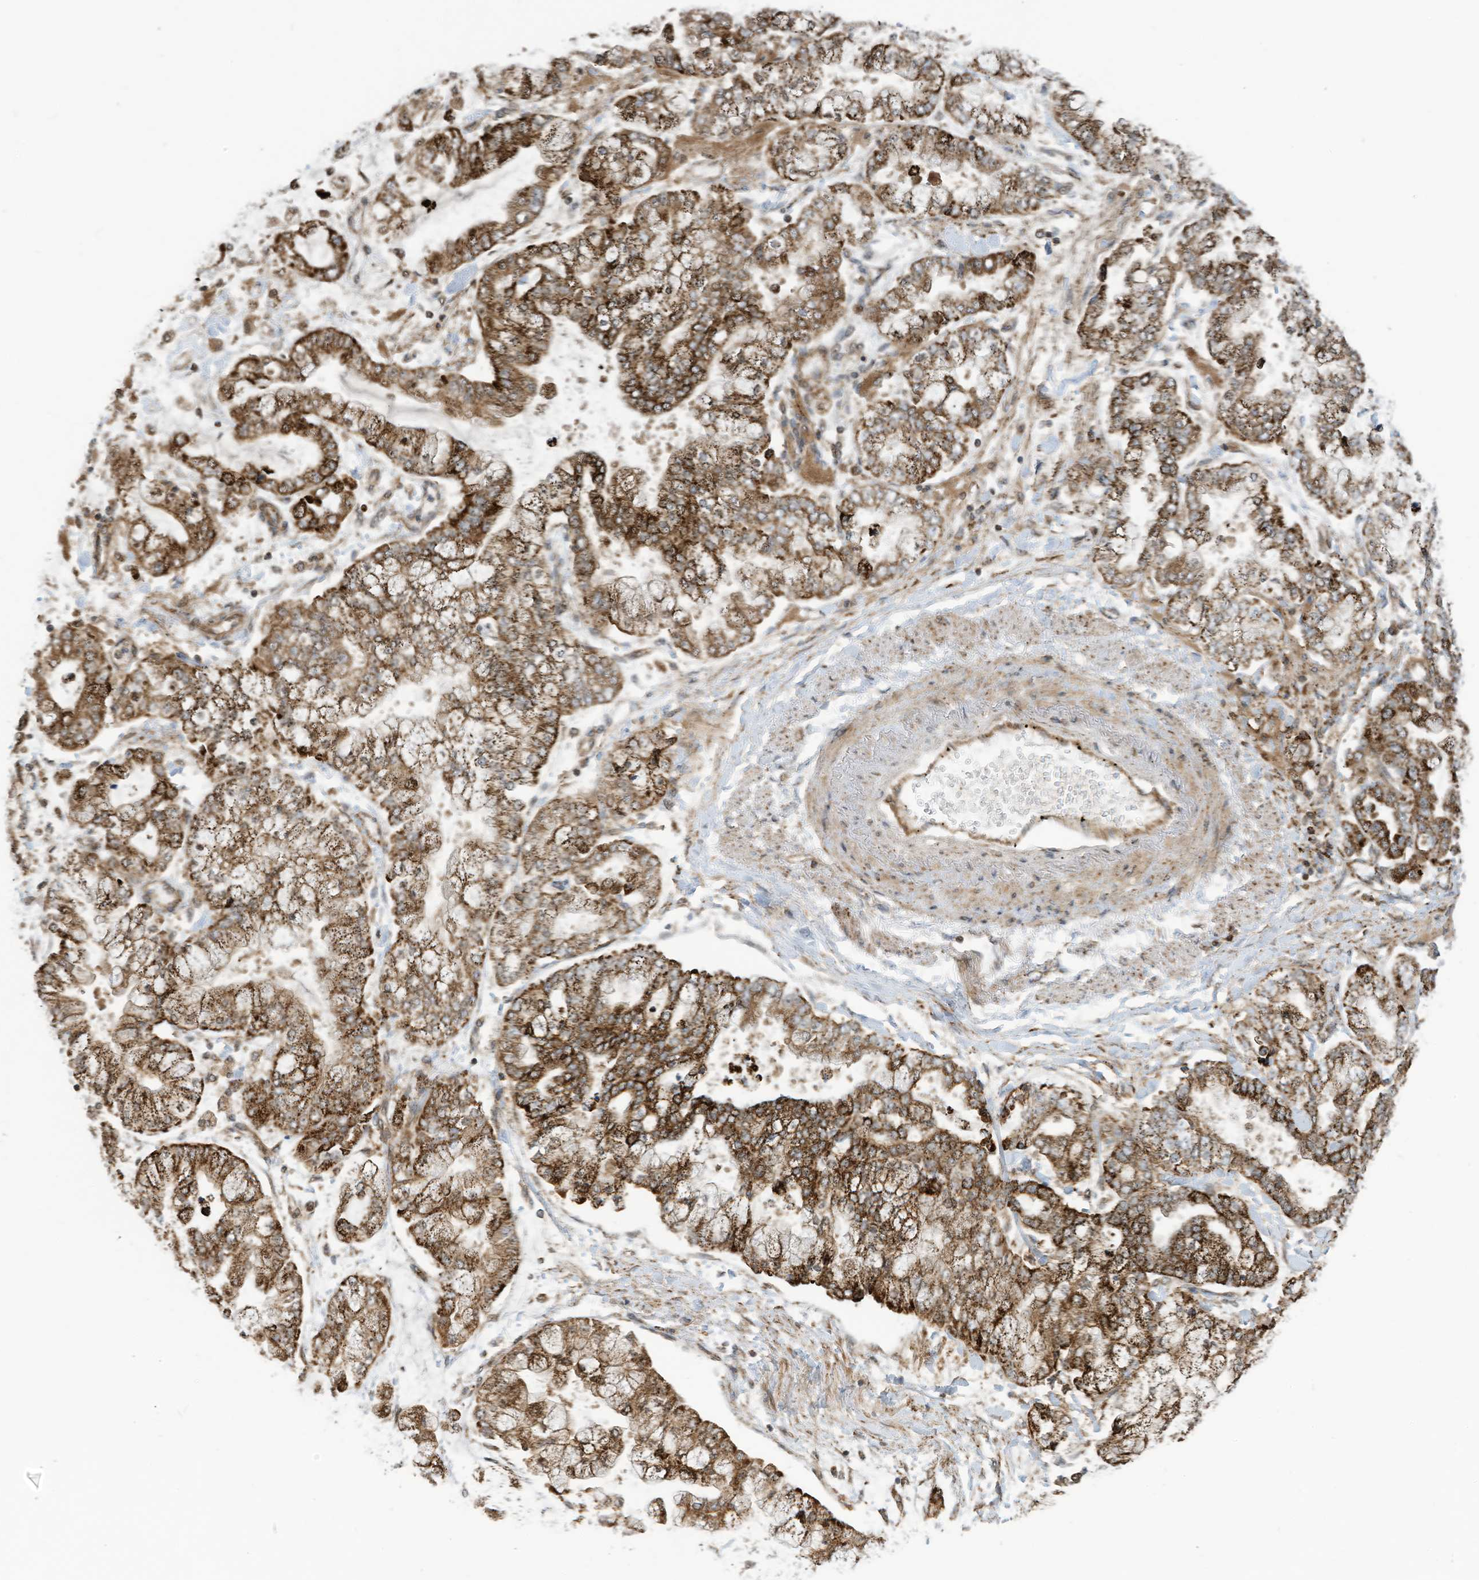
{"staining": {"intensity": "strong", "quantity": ">75%", "location": "cytoplasmic/membranous"}, "tissue": "stomach cancer", "cell_type": "Tumor cells", "image_type": "cancer", "snomed": [{"axis": "morphology", "description": "Normal tissue, NOS"}, {"axis": "morphology", "description": "Adenocarcinoma, NOS"}, {"axis": "topography", "description": "Stomach, upper"}, {"axis": "topography", "description": "Stomach"}], "caption": "Protein staining of stomach adenocarcinoma tissue displays strong cytoplasmic/membranous expression in about >75% of tumor cells. The staining is performed using DAB (3,3'-diaminobenzidine) brown chromogen to label protein expression. The nuclei are counter-stained blue using hematoxylin.", "gene": "COX10", "patient": {"sex": "male", "age": 76}}